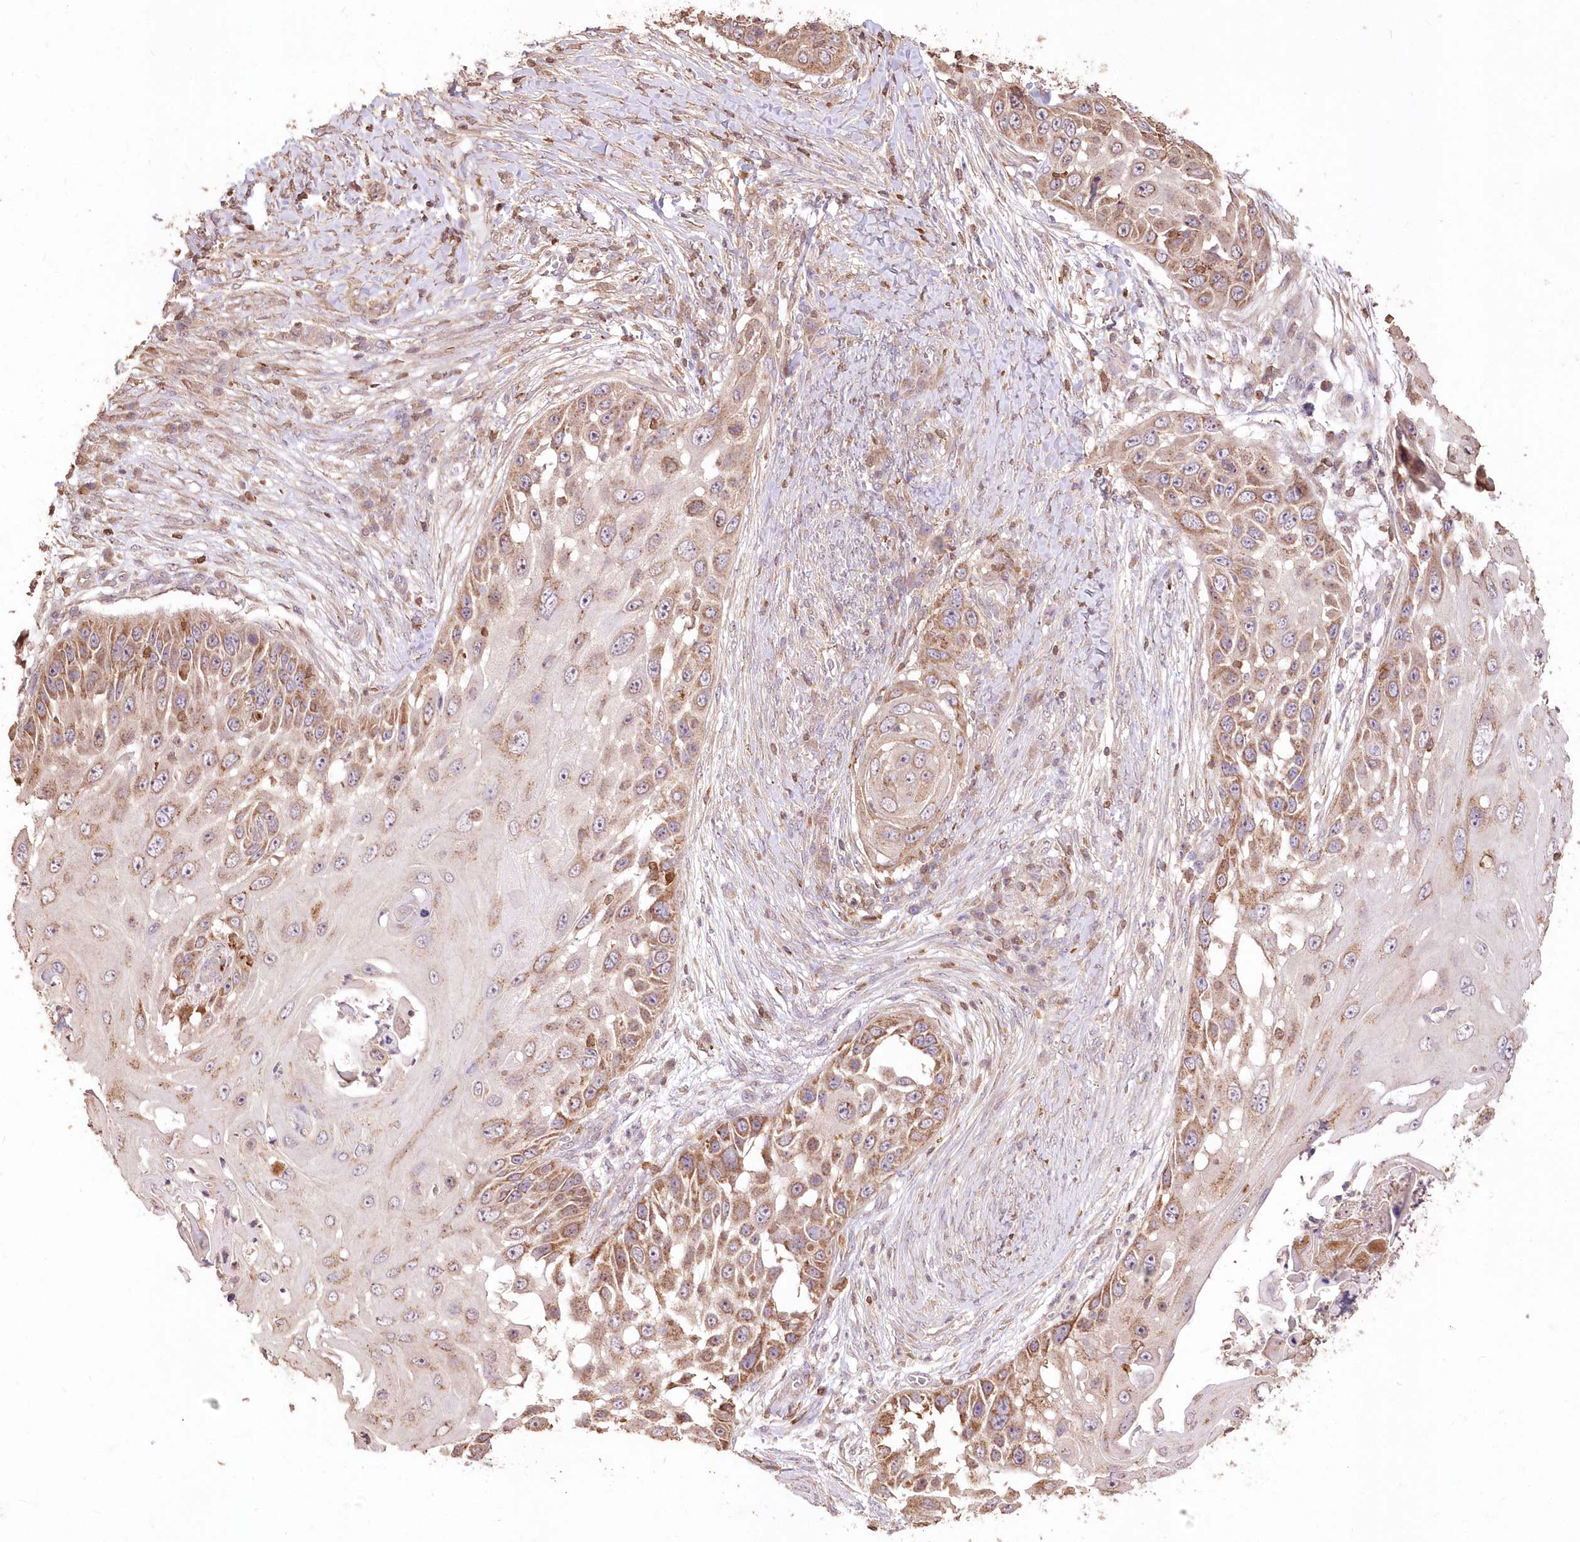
{"staining": {"intensity": "moderate", "quantity": ">75%", "location": "cytoplasmic/membranous"}, "tissue": "skin cancer", "cell_type": "Tumor cells", "image_type": "cancer", "snomed": [{"axis": "morphology", "description": "Squamous cell carcinoma, NOS"}, {"axis": "topography", "description": "Skin"}], "caption": "Protein staining of skin cancer tissue exhibits moderate cytoplasmic/membranous positivity in about >75% of tumor cells. Using DAB (brown) and hematoxylin (blue) stains, captured at high magnification using brightfield microscopy.", "gene": "STK17B", "patient": {"sex": "female", "age": 44}}